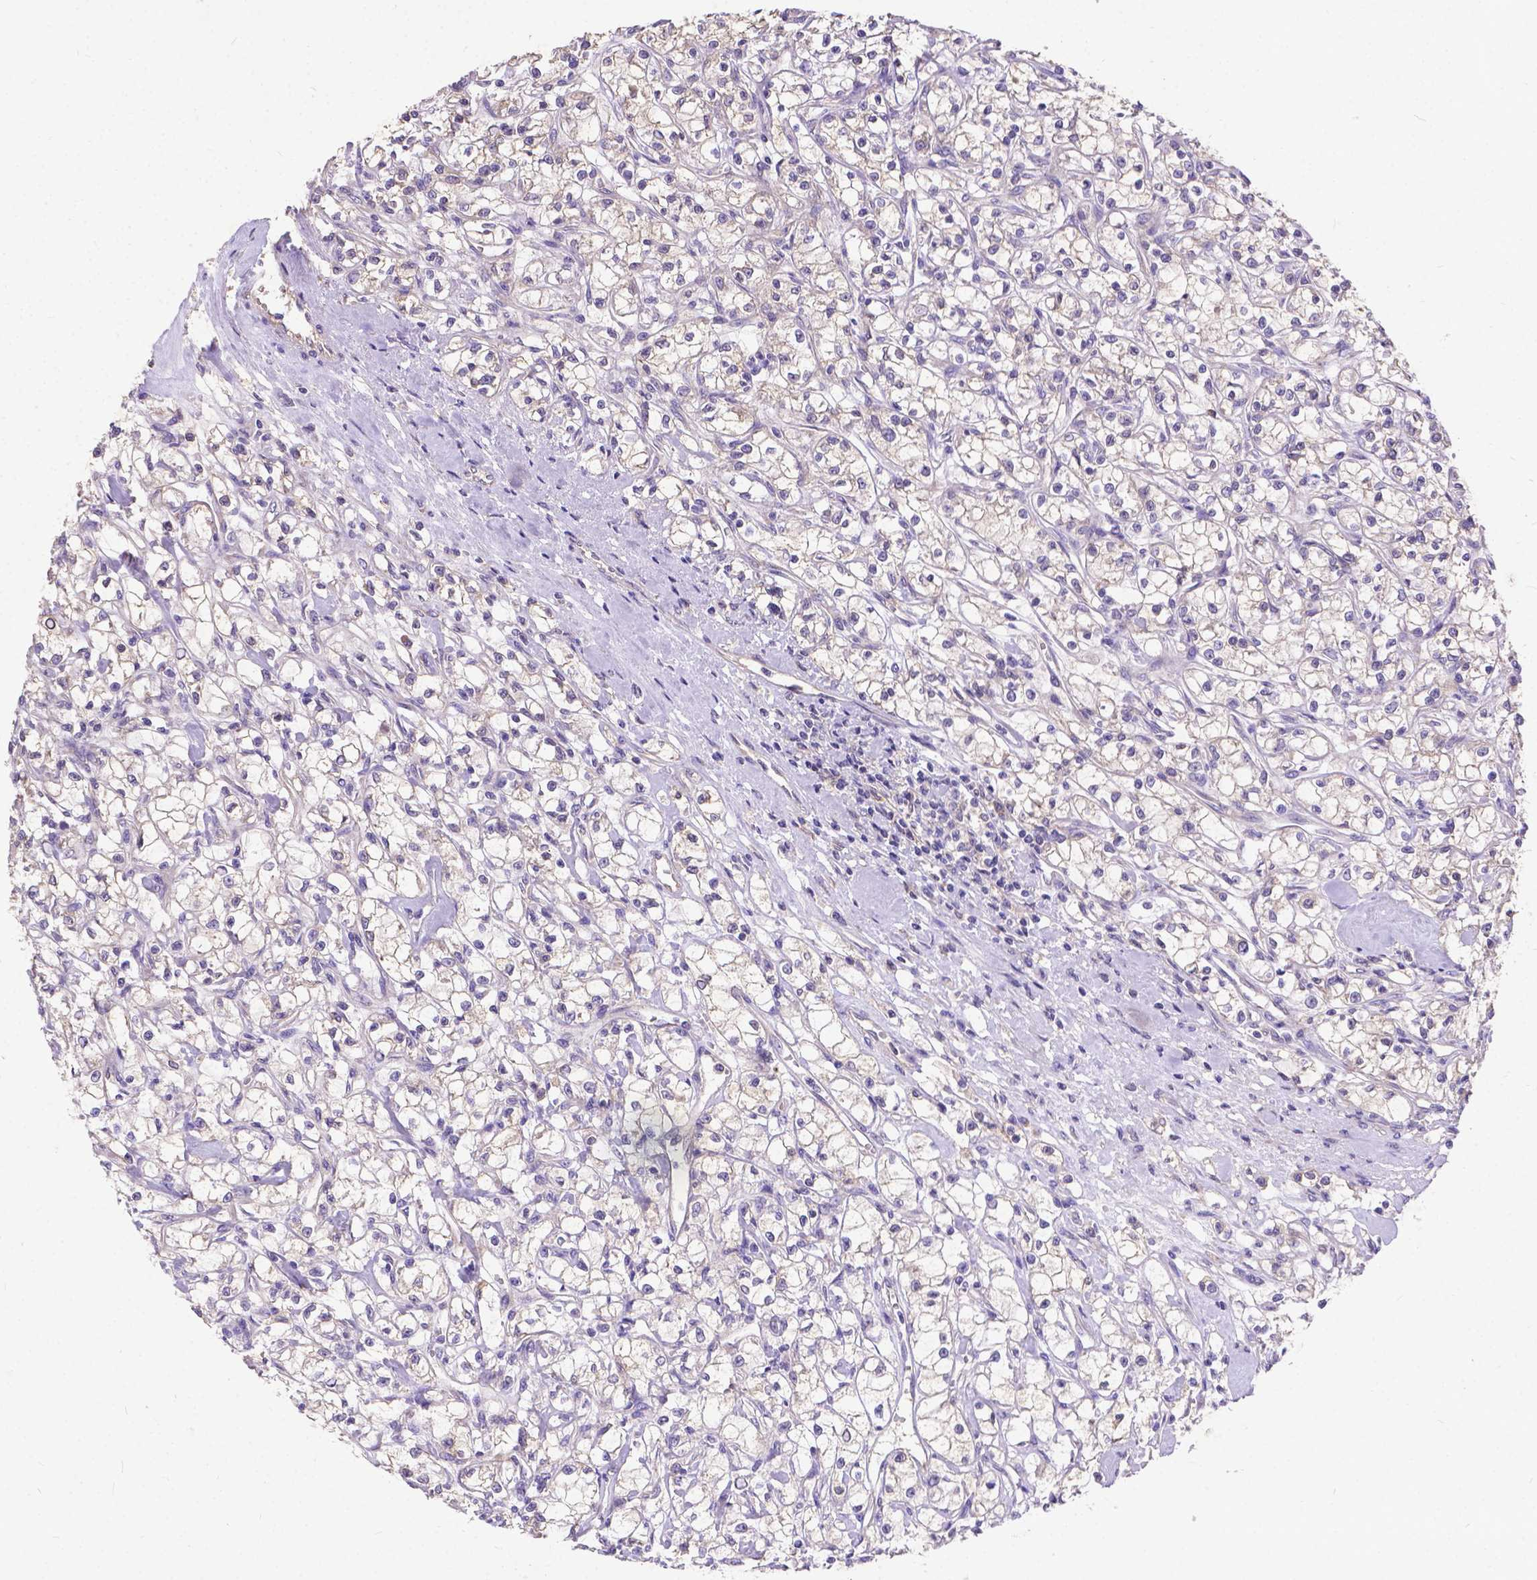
{"staining": {"intensity": "negative", "quantity": "none", "location": "none"}, "tissue": "renal cancer", "cell_type": "Tumor cells", "image_type": "cancer", "snomed": [{"axis": "morphology", "description": "Adenocarcinoma, NOS"}, {"axis": "topography", "description": "Kidney"}], "caption": "IHC of renal adenocarcinoma exhibits no staining in tumor cells. The staining was performed using DAB to visualize the protein expression in brown, while the nuclei were stained in blue with hematoxylin (Magnification: 20x).", "gene": "DENND6A", "patient": {"sex": "female", "age": 59}}